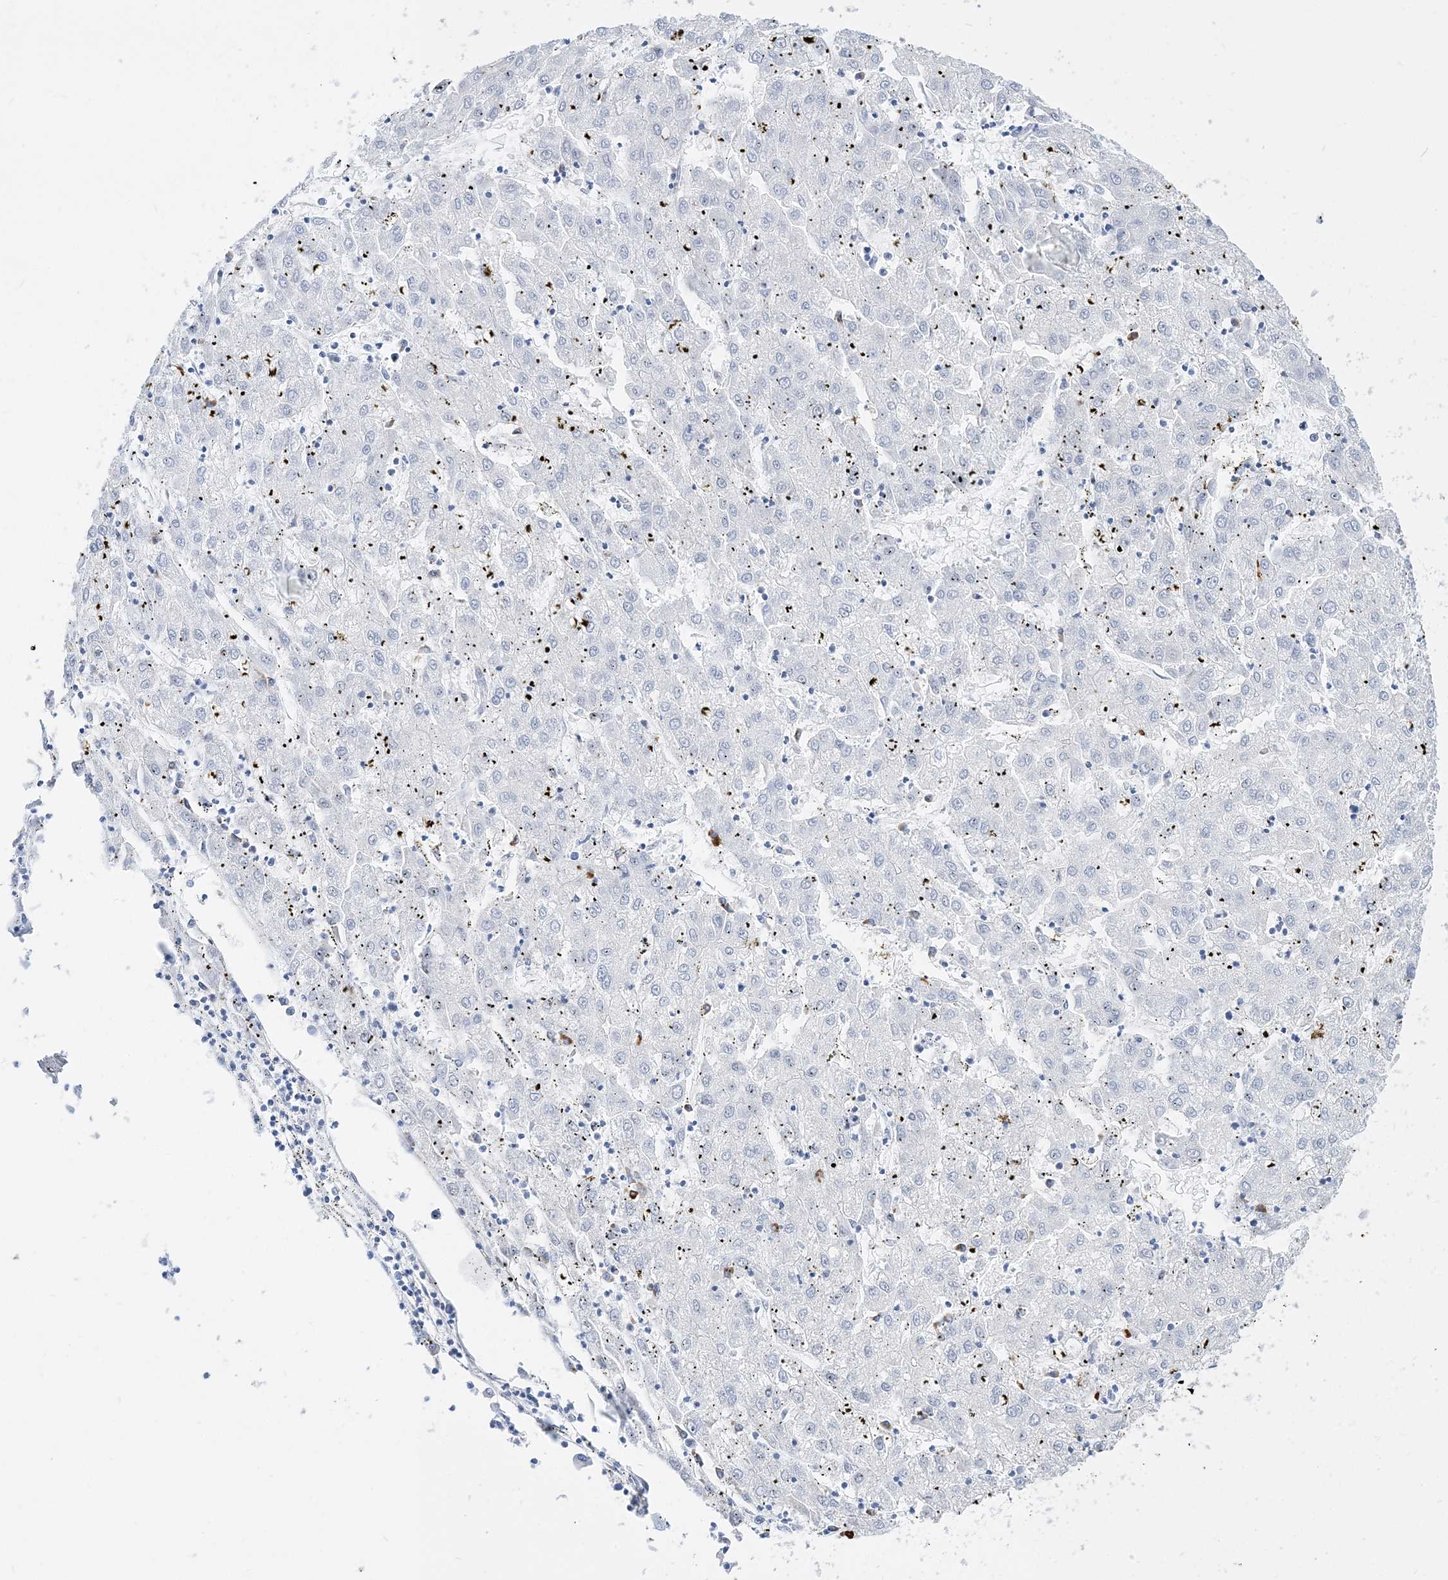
{"staining": {"intensity": "negative", "quantity": "none", "location": "none"}, "tissue": "liver cancer", "cell_type": "Tumor cells", "image_type": "cancer", "snomed": [{"axis": "morphology", "description": "Carcinoma, Hepatocellular, NOS"}, {"axis": "topography", "description": "Liver"}], "caption": "This is an immunohistochemistry (IHC) image of liver cancer. There is no staining in tumor cells.", "gene": "TSPYL6", "patient": {"sex": "male", "age": 72}}